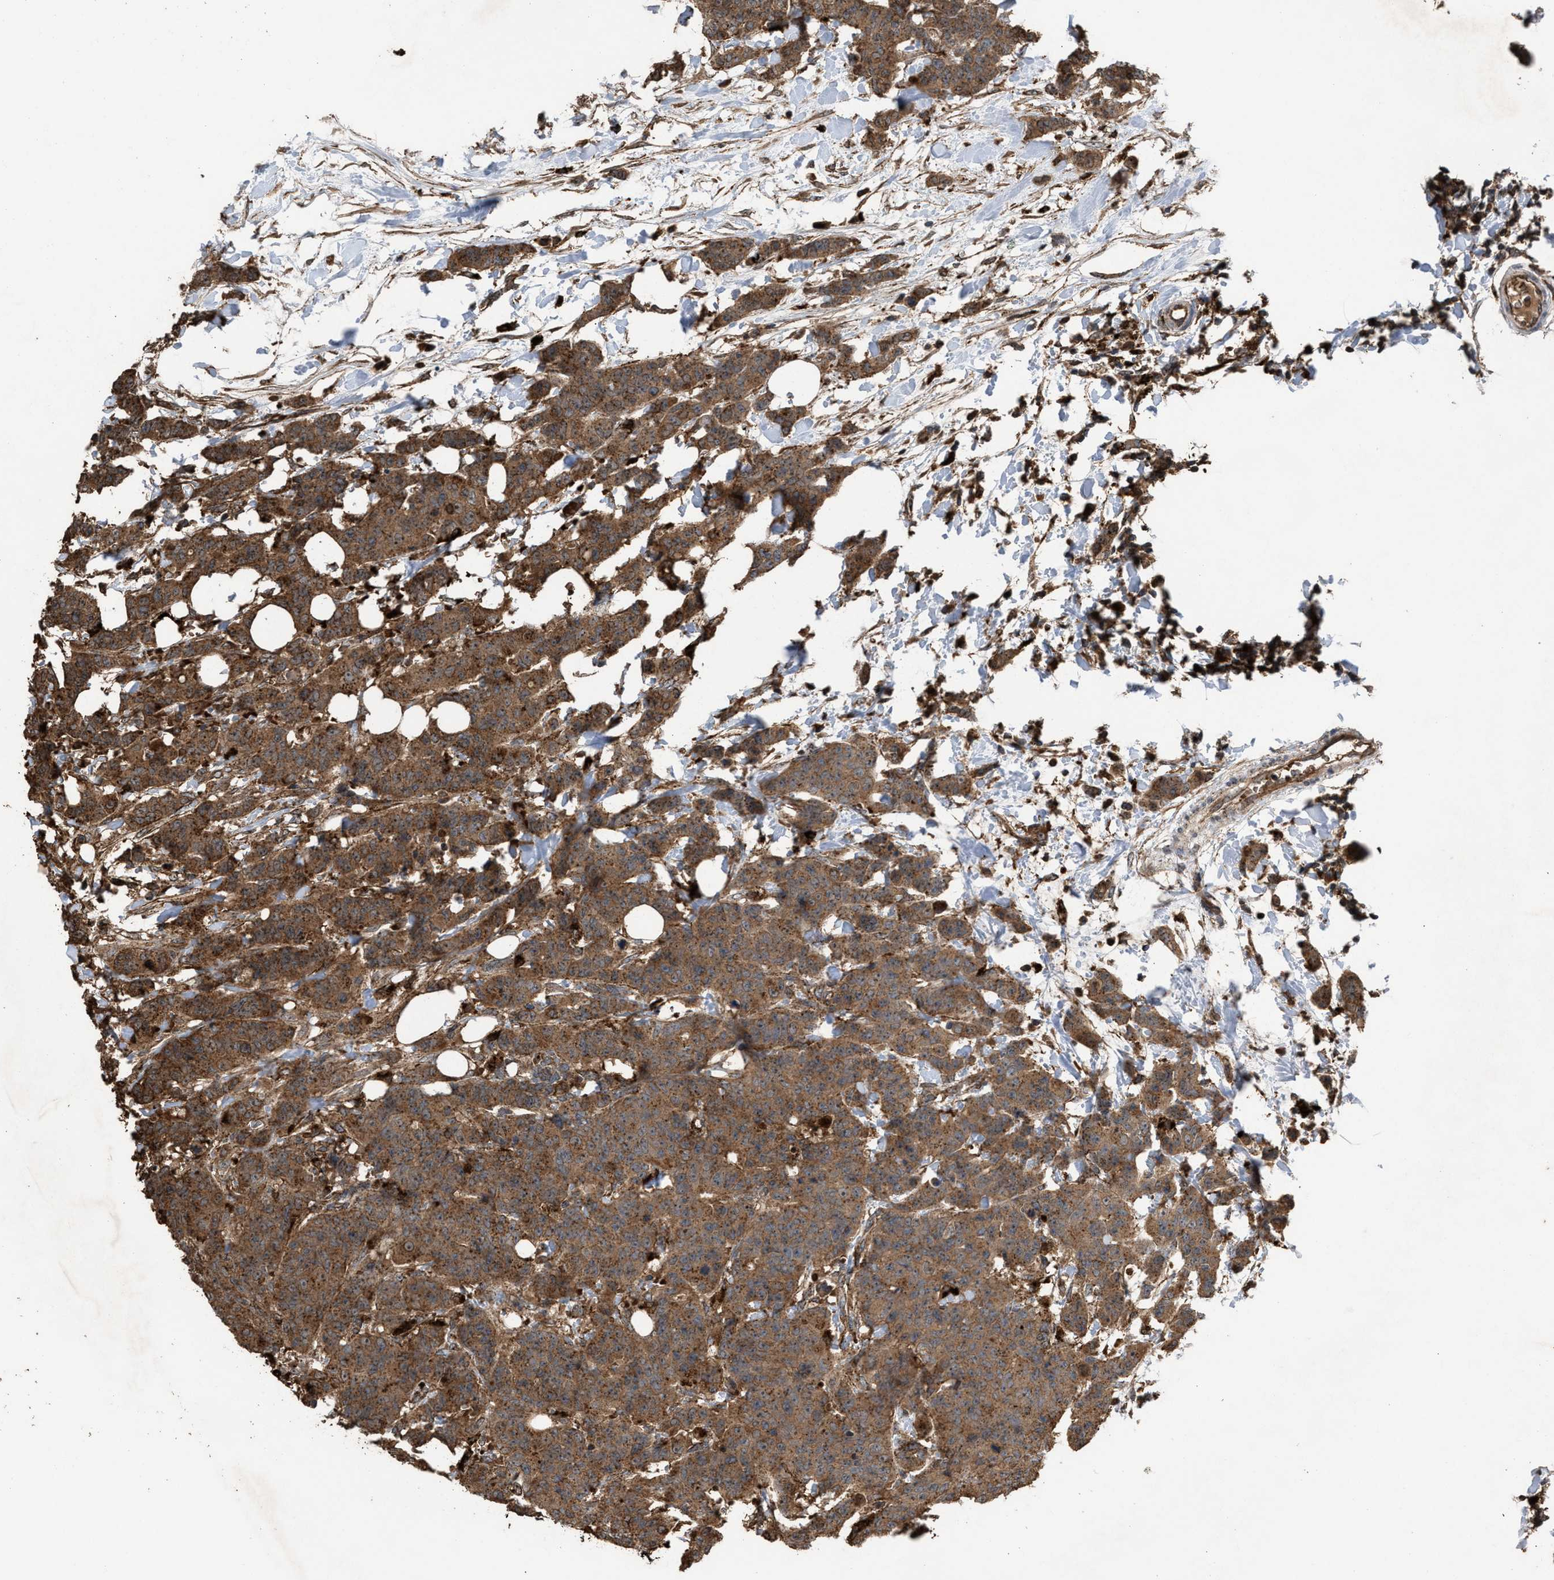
{"staining": {"intensity": "strong", "quantity": ">75%", "location": "cytoplasmic/membranous"}, "tissue": "breast cancer", "cell_type": "Tumor cells", "image_type": "cancer", "snomed": [{"axis": "morphology", "description": "Normal tissue, NOS"}, {"axis": "morphology", "description": "Duct carcinoma"}, {"axis": "topography", "description": "Breast"}], "caption": "An immunohistochemistry photomicrograph of neoplastic tissue is shown. Protein staining in brown labels strong cytoplasmic/membranous positivity in breast cancer (invasive ductal carcinoma) within tumor cells.", "gene": "ELMO3", "patient": {"sex": "female", "age": 40}}